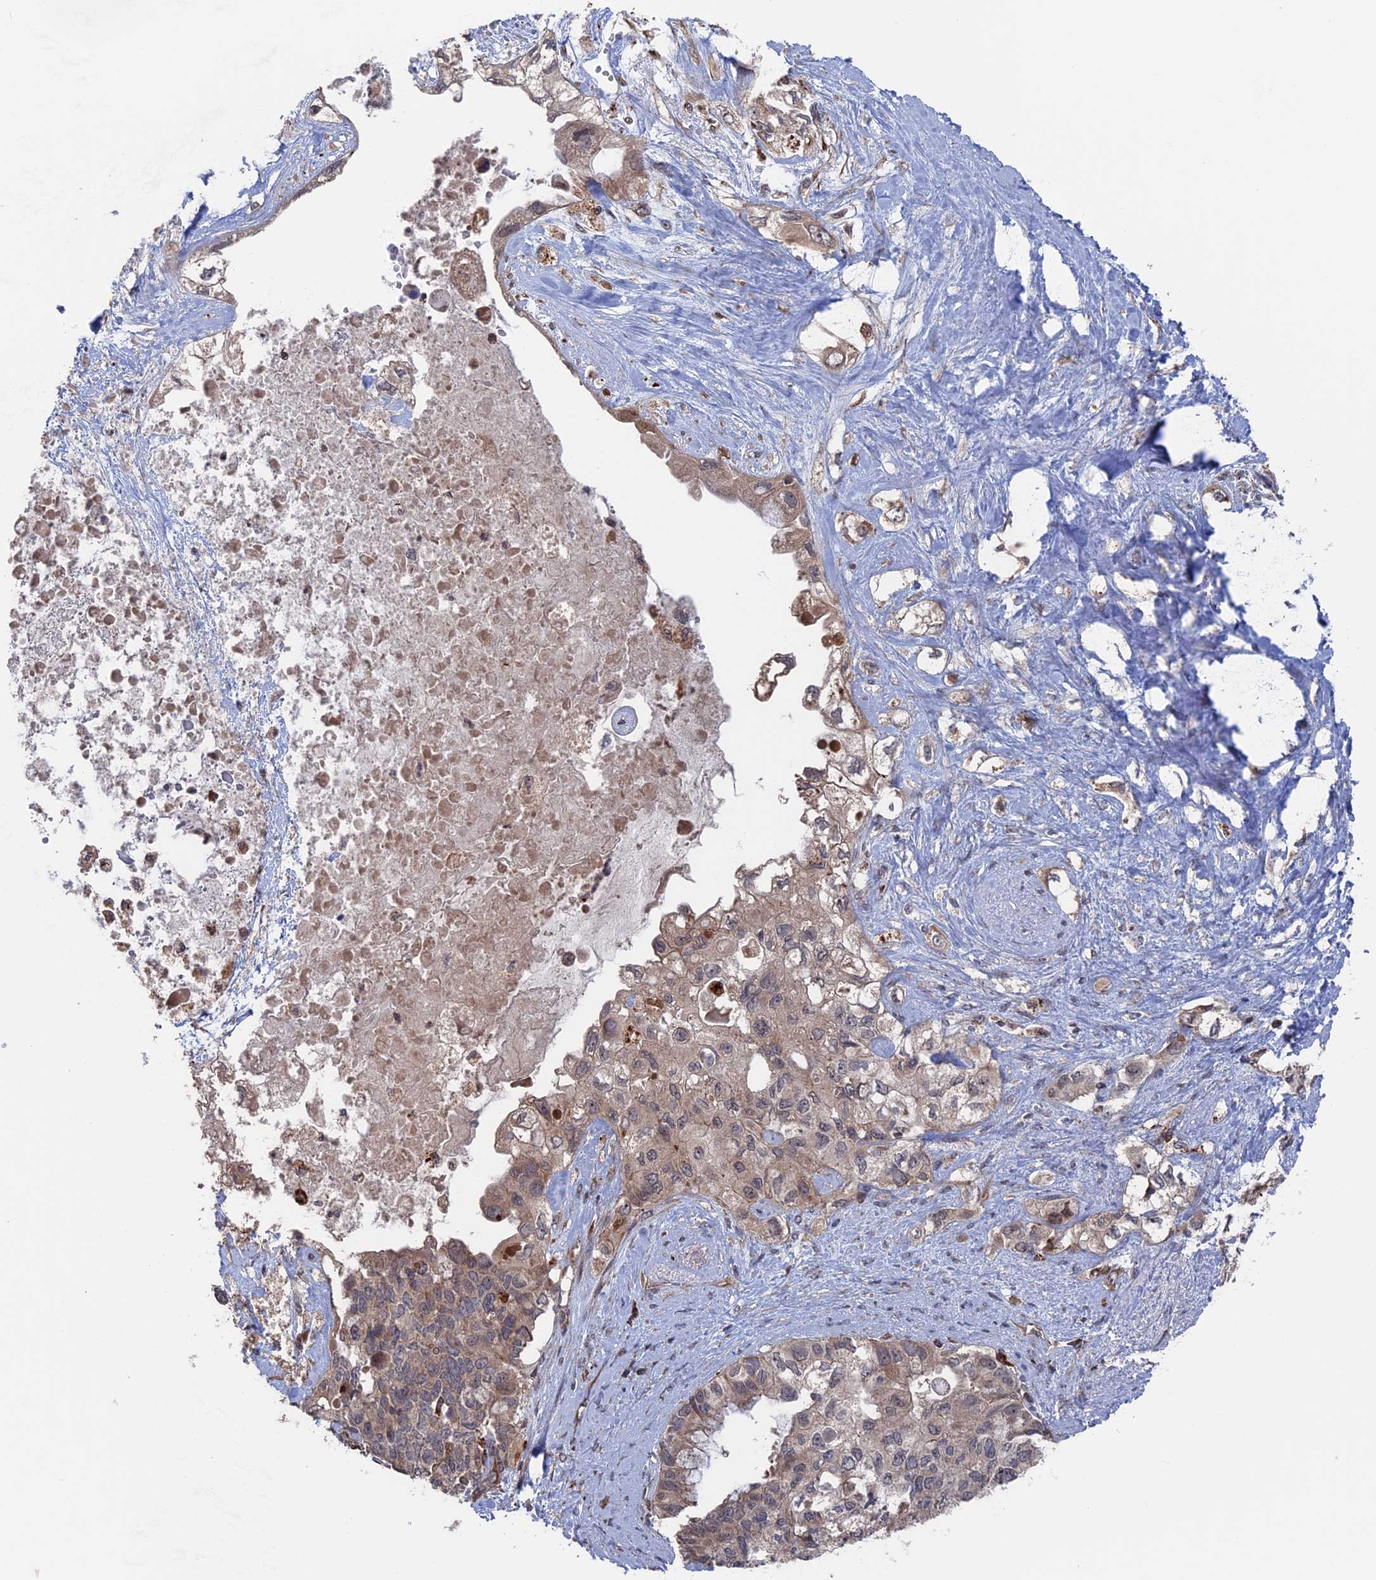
{"staining": {"intensity": "weak", "quantity": ">75%", "location": "cytoplasmic/membranous"}, "tissue": "pancreatic cancer", "cell_type": "Tumor cells", "image_type": "cancer", "snomed": [{"axis": "morphology", "description": "Adenocarcinoma, NOS"}, {"axis": "topography", "description": "Pancreas"}], "caption": "The immunohistochemical stain labels weak cytoplasmic/membranous positivity in tumor cells of pancreatic cancer tissue. Using DAB (3,3'-diaminobenzidine) (brown) and hematoxylin (blue) stains, captured at high magnification using brightfield microscopy.", "gene": "PLA2G15", "patient": {"sex": "female", "age": 56}}